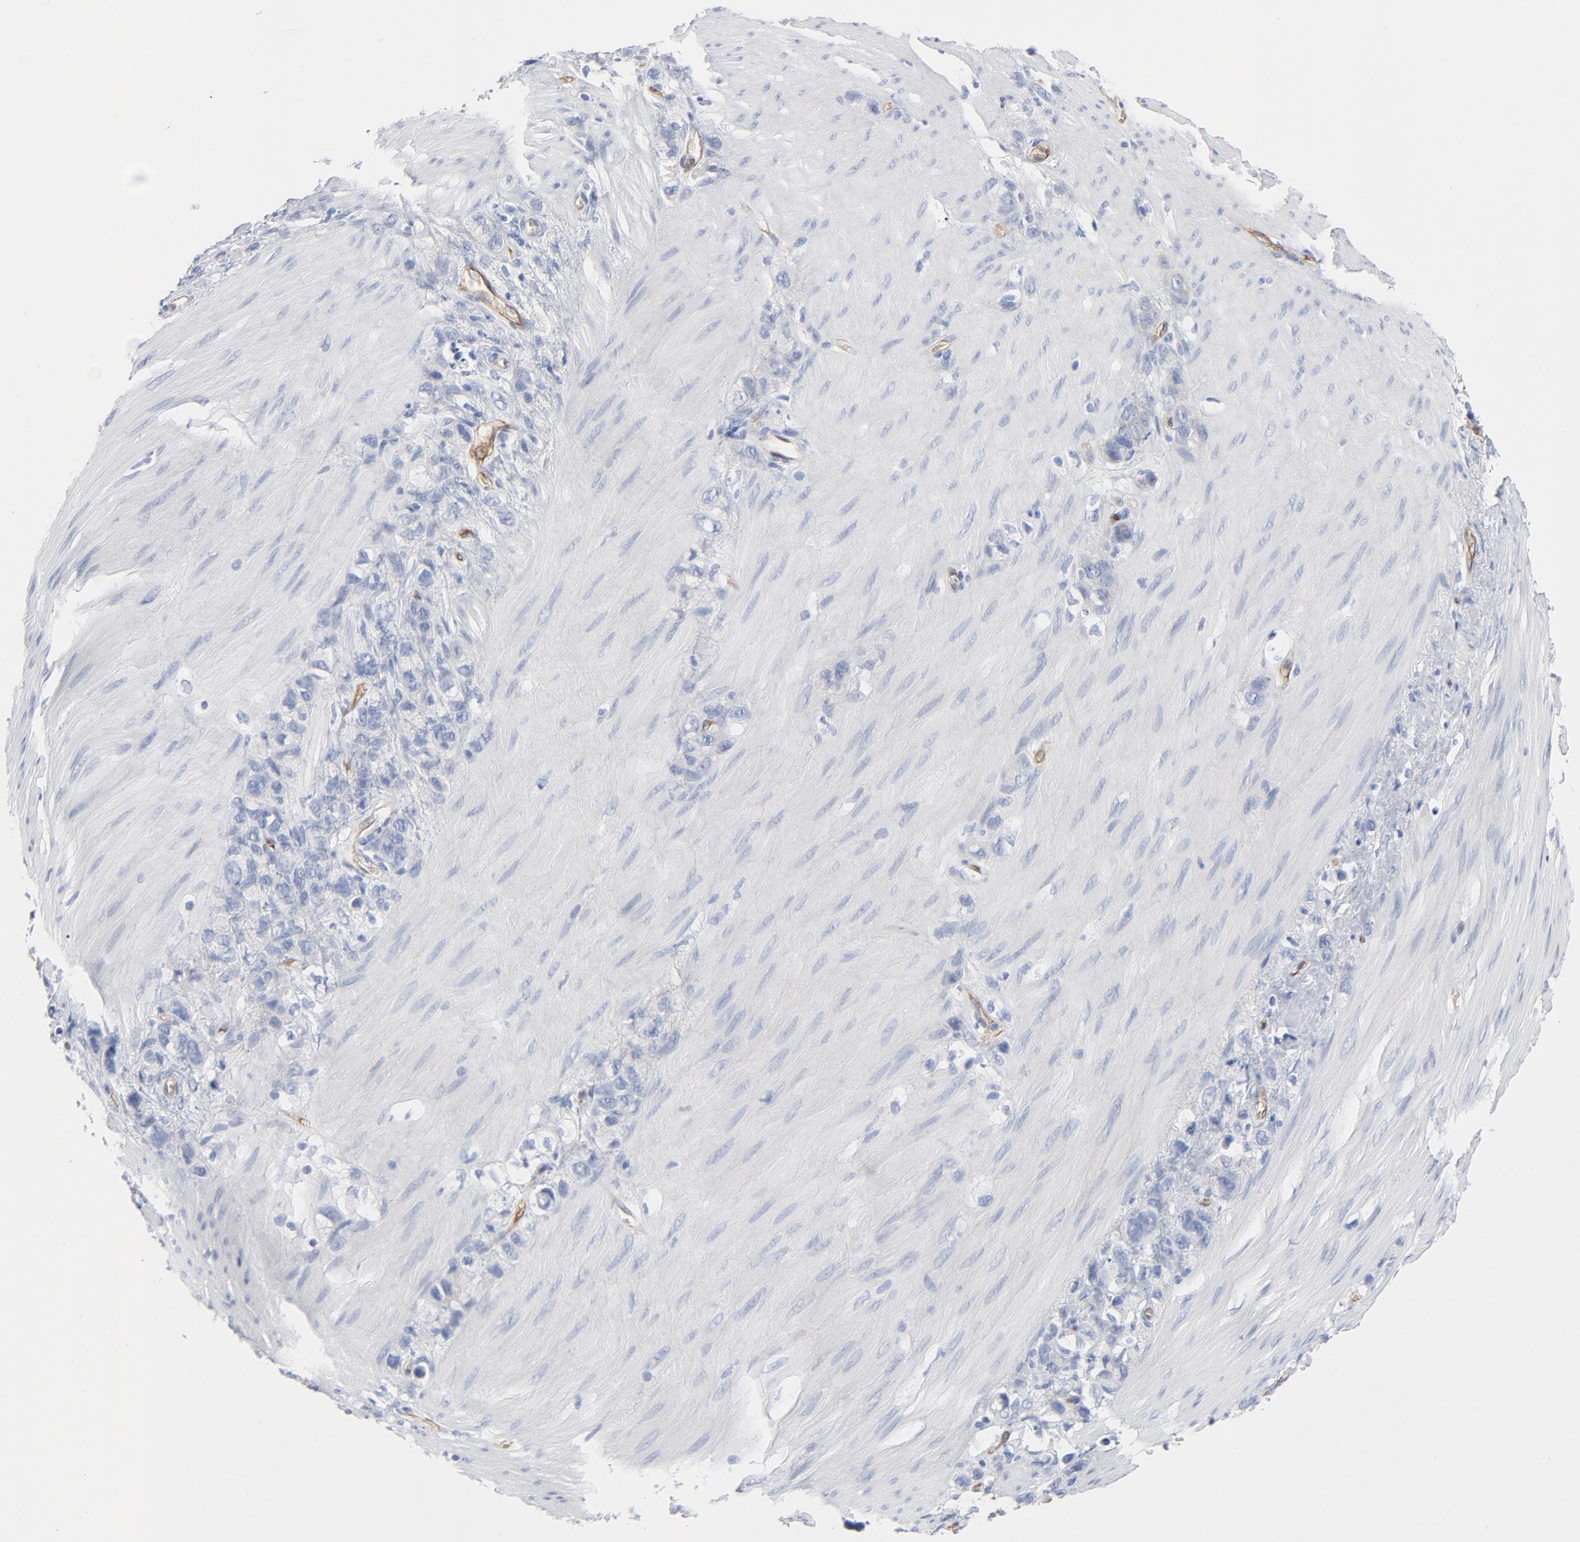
{"staining": {"intensity": "negative", "quantity": "none", "location": "none"}, "tissue": "stomach cancer", "cell_type": "Tumor cells", "image_type": "cancer", "snomed": [{"axis": "morphology", "description": "Normal tissue, NOS"}, {"axis": "morphology", "description": "Adenocarcinoma, NOS"}, {"axis": "morphology", "description": "Adenocarcinoma, High grade"}, {"axis": "topography", "description": "Stomach, upper"}, {"axis": "topography", "description": "Stomach"}], "caption": "The photomicrograph demonstrates no significant positivity in tumor cells of stomach cancer. (Immunohistochemistry, brightfield microscopy, high magnification).", "gene": "SHANK3", "patient": {"sex": "female", "age": 65}}